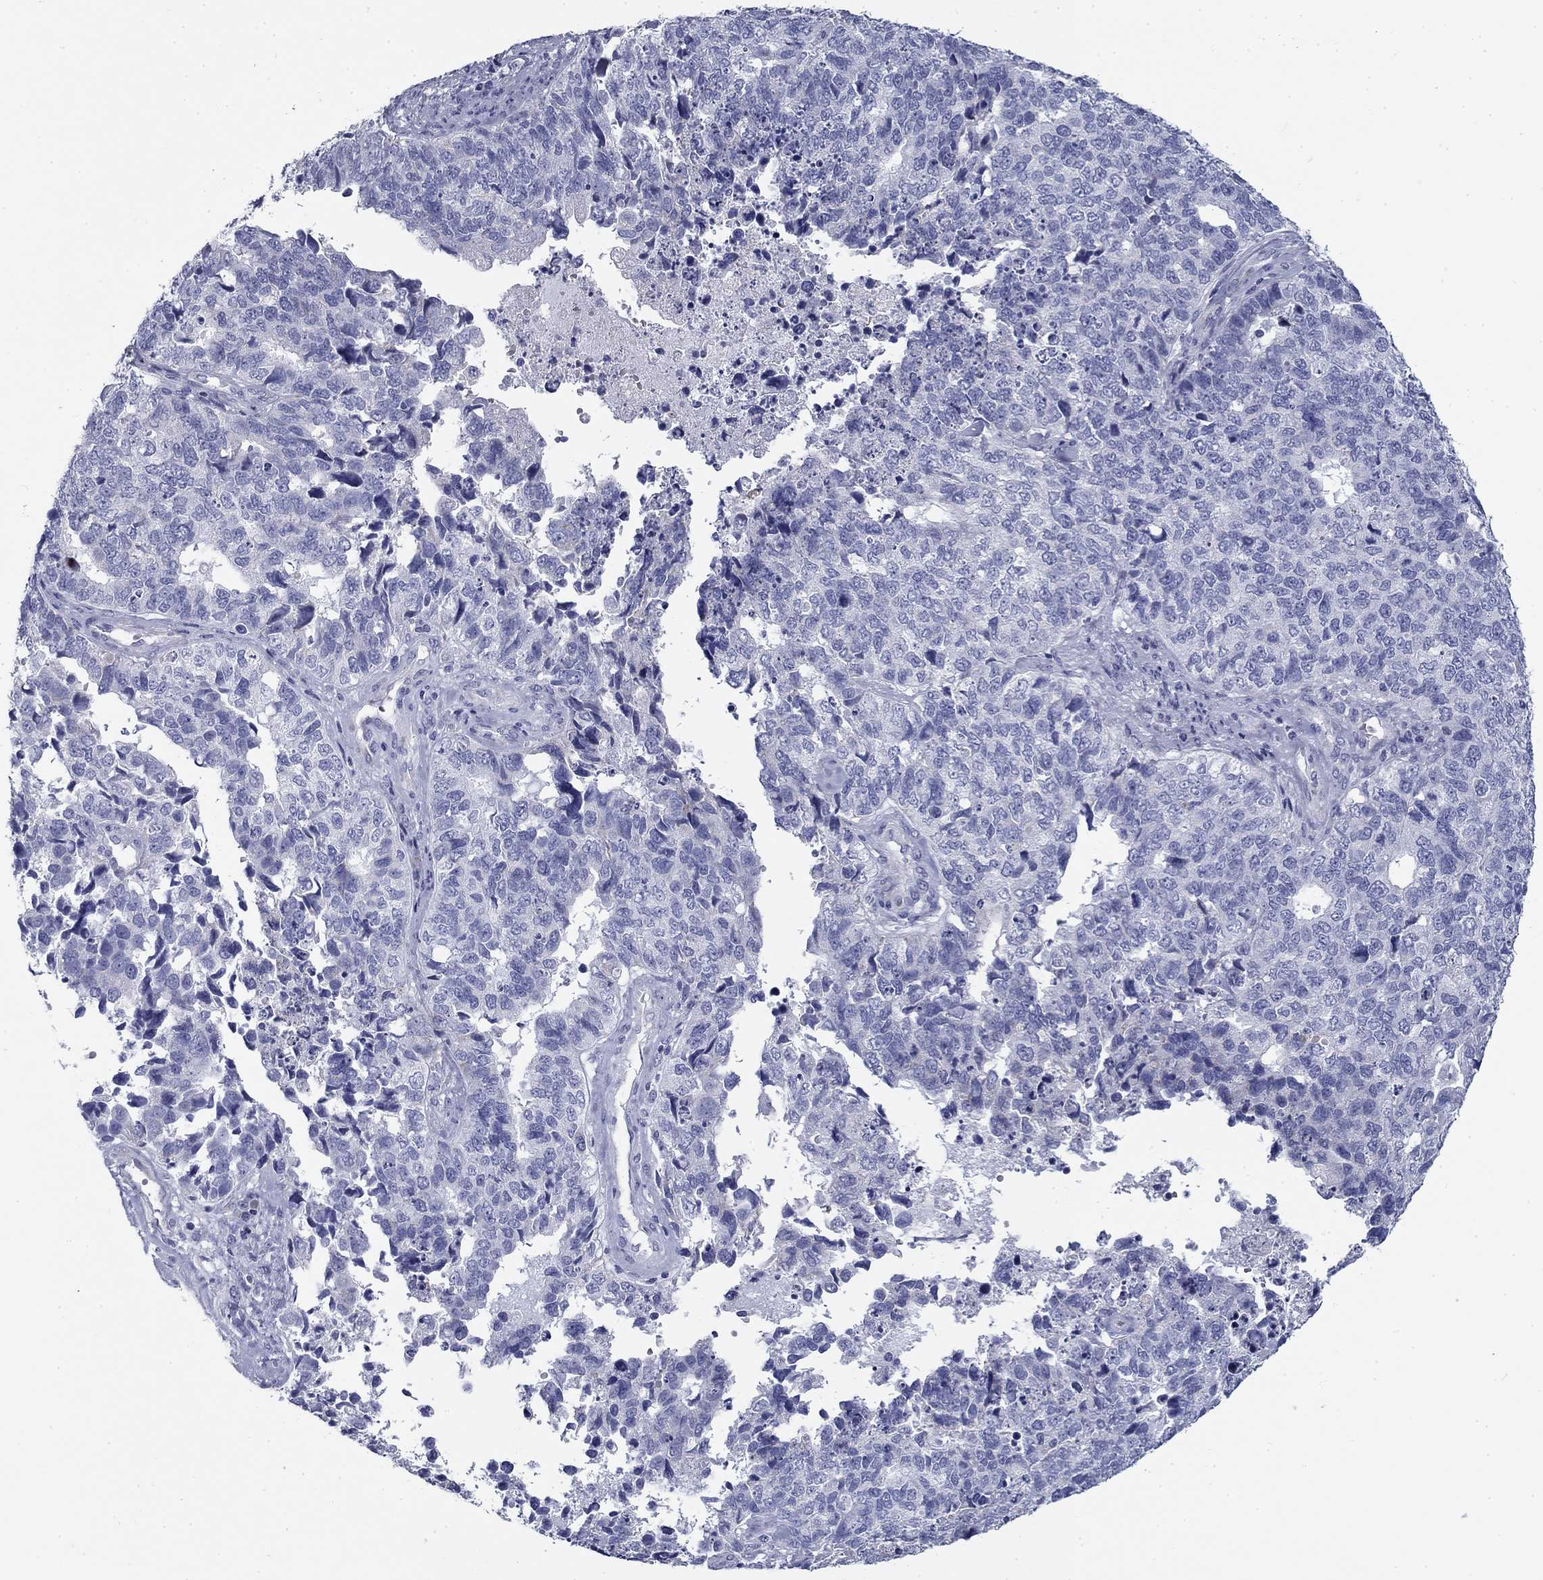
{"staining": {"intensity": "negative", "quantity": "none", "location": "none"}, "tissue": "cervical cancer", "cell_type": "Tumor cells", "image_type": "cancer", "snomed": [{"axis": "morphology", "description": "Squamous cell carcinoma, NOS"}, {"axis": "topography", "description": "Cervix"}], "caption": "Image shows no protein expression in tumor cells of cervical squamous cell carcinoma tissue. (DAB (3,3'-diaminobenzidine) immunohistochemistry (IHC), high magnification).", "gene": "ZP2", "patient": {"sex": "female", "age": 63}}